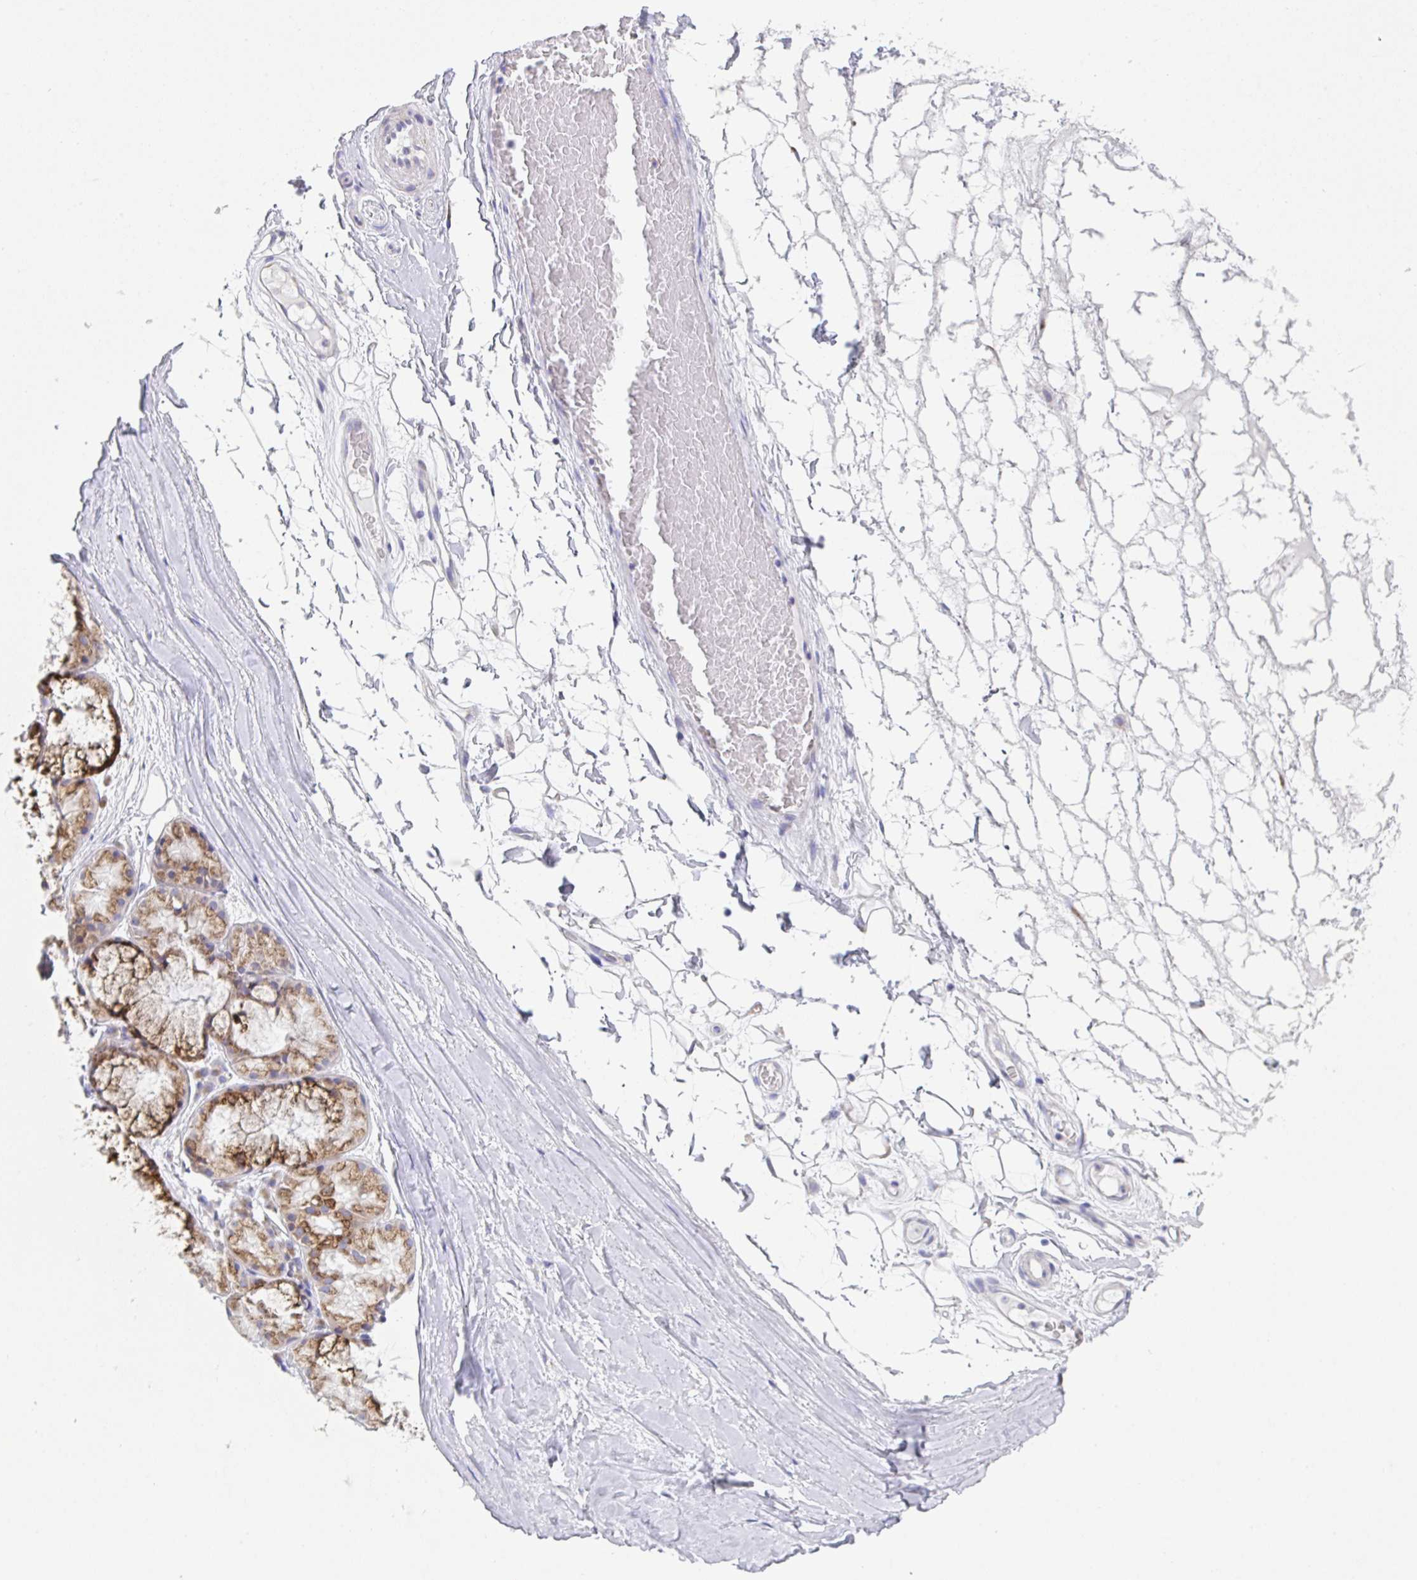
{"staining": {"intensity": "negative", "quantity": "none", "location": "none"}, "tissue": "adipose tissue", "cell_type": "Adipocytes", "image_type": "normal", "snomed": [{"axis": "morphology", "description": "Normal tissue, NOS"}, {"axis": "topography", "description": "Lymph node"}, {"axis": "topography", "description": "Cartilage tissue"}, {"axis": "topography", "description": "Nasopharynx"}], "caption": "The image shows no staining of adipocytes in unremarkable adipose tissue. (Immunohistochemistry (ihc), brightfield microscopy, high magnification).", "gene": "MIA3", "patient": {"sex": "male", "age": 63}}